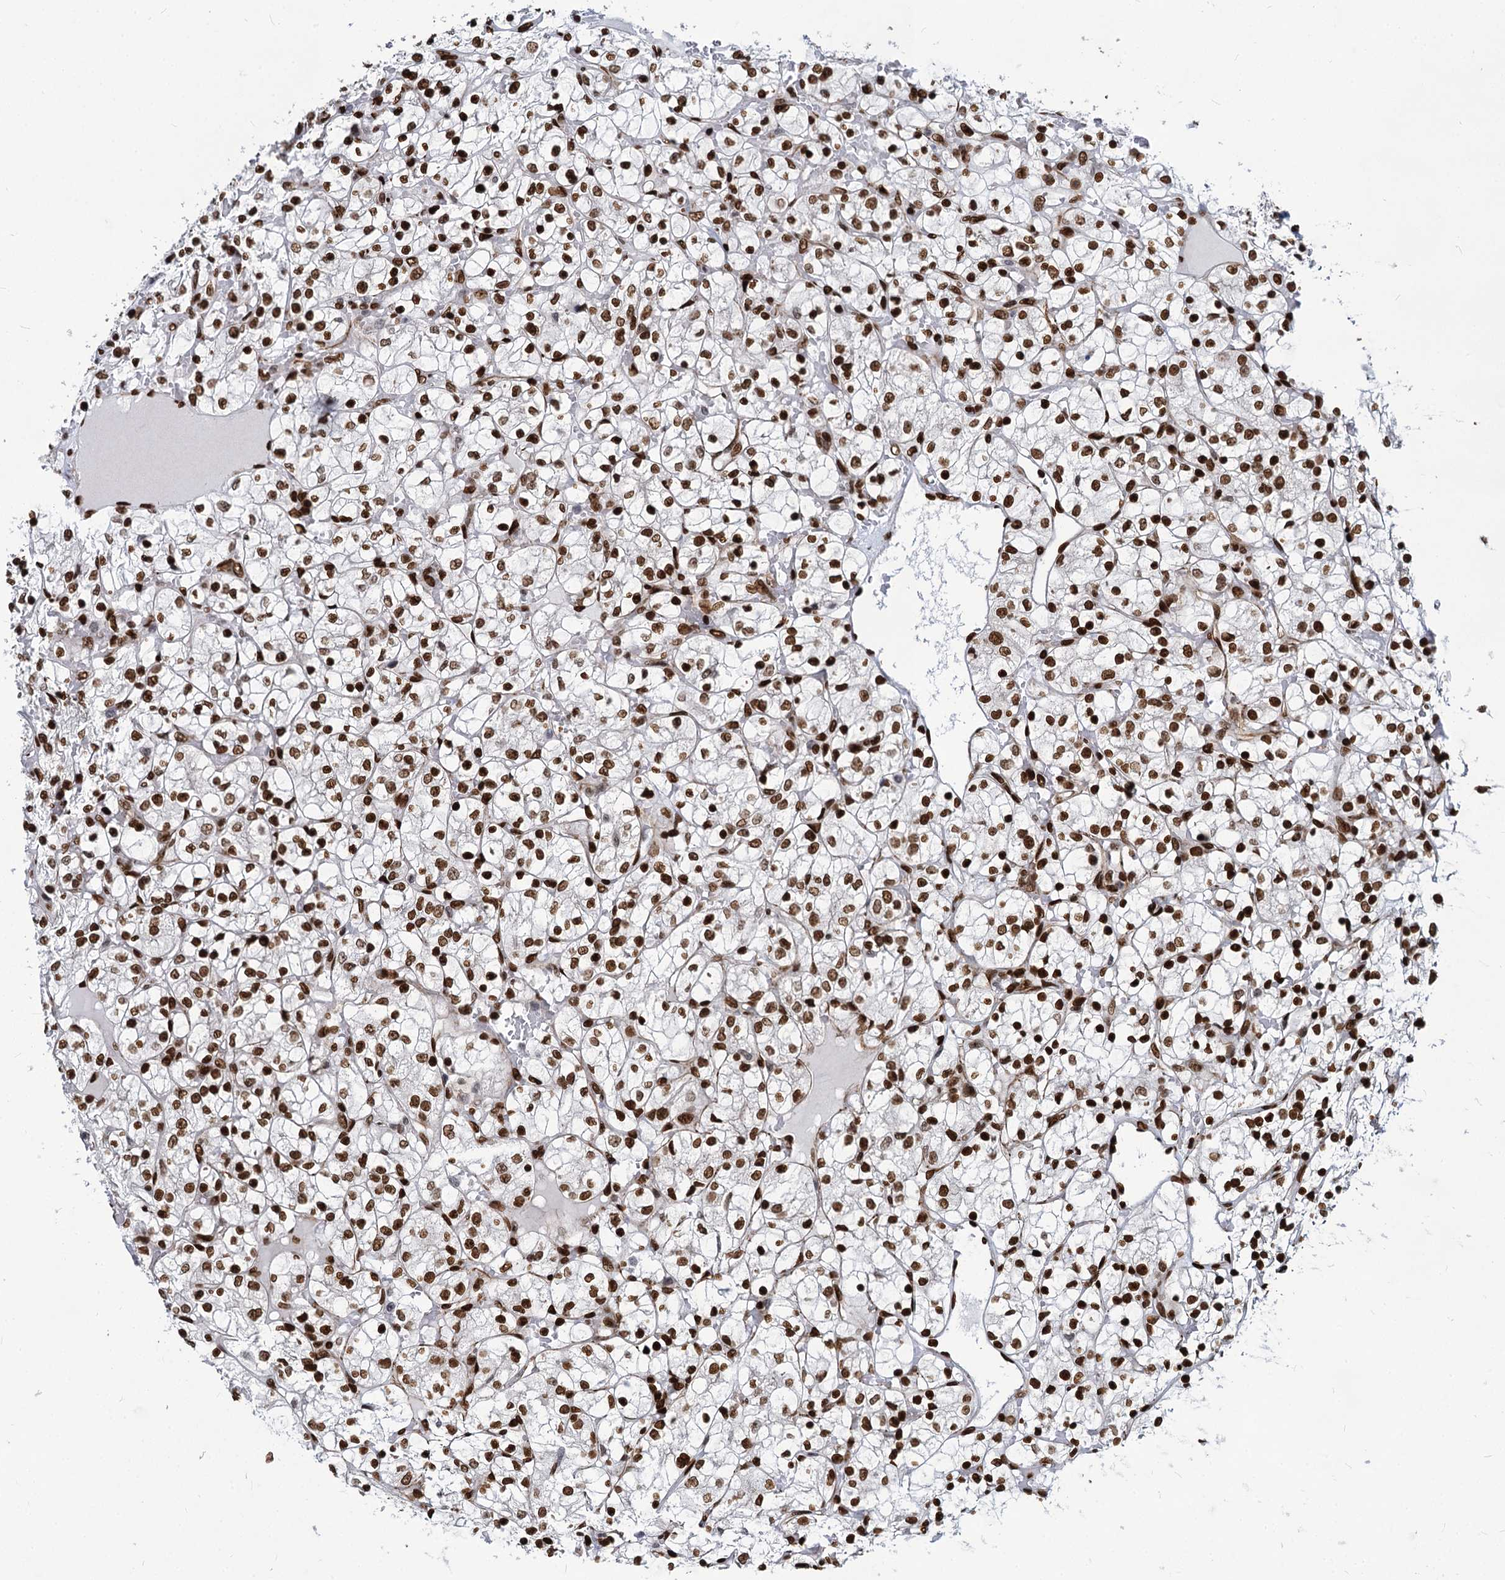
{"staining": {"intensity": "strong", "quantity": ">75%", "location": "nuclear"}, "tissue": "renal cancer", "cell_type": "Tumor cells", "image_type": "cancer", "snomed": [{"axis": "morphology", "description": "Adenocarcinoma, NOS"}, {"axis": "topography", "description": "Kidney"}], "caption": "Strong nuclear positivity is appreciated in approximately >75% of tumor cells in adenocarcinoma (renal). (DAB = brown stain, brightfield microscopy at high magnification).", "gene": "MECP2", "patient": {"sex": "female", "age": 69}}